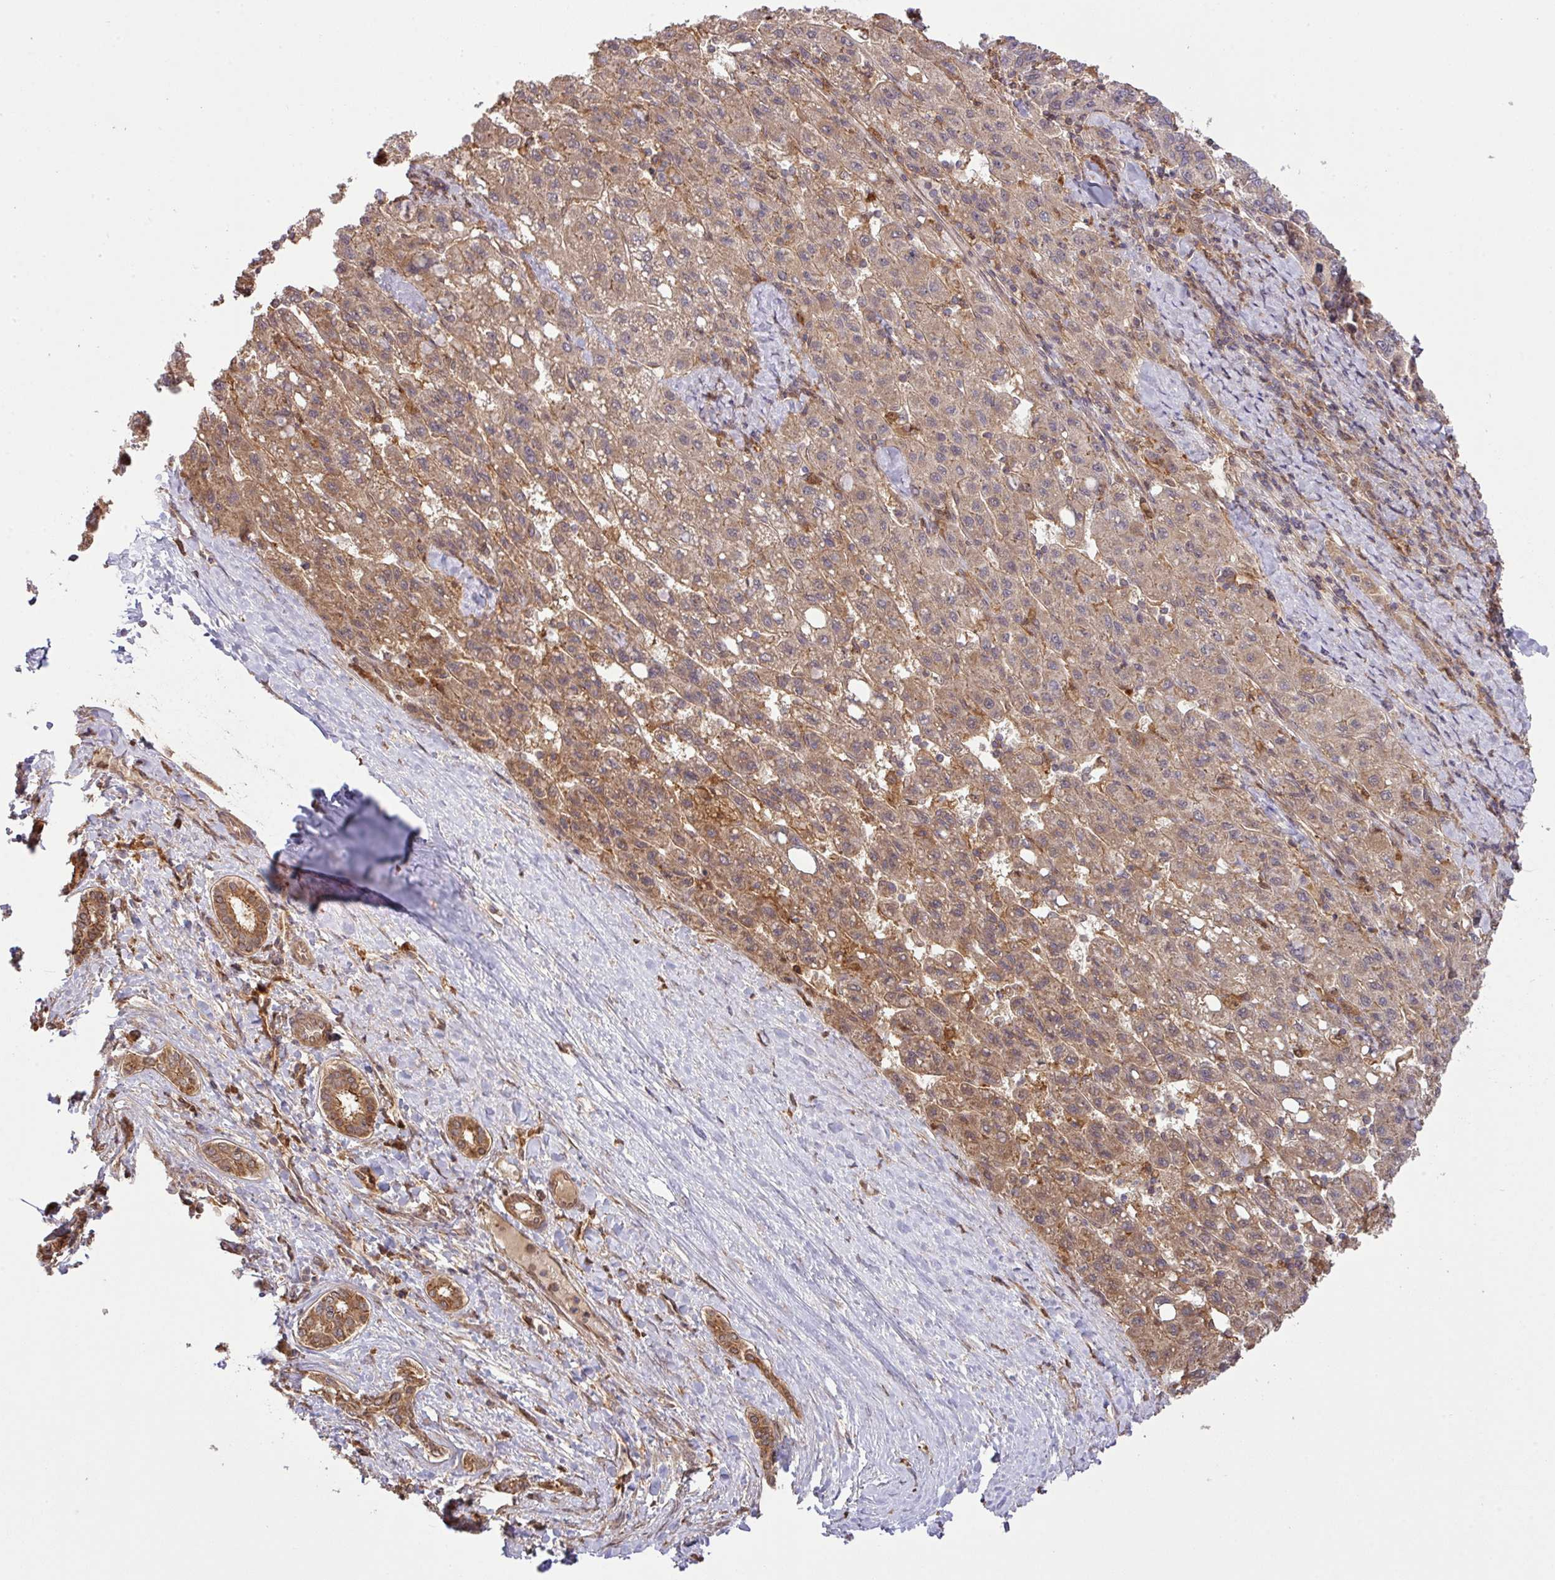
{"staining": {"intensity": "moderate", "quantity": ">75%", "location": "cytoplasmic/membranous"}, "tissue": "liver cancer", "cell_type": "Tumor cells", "image_type": "cancer", "snomed": [{"axis": "morphology", "description": "Carcinoma, Hepatocellular, NOS"}, {"axis": "topography", "description": "Liver"}], "caption": "Human hepatocellular carcinoma (liver) stained for a protein (brown) displays moderate cytoplasmic/membranous positive staining in about >75% of tumor cells.", "gene": "ARPIN", "patient": {"sex": "female", "age": 82}}